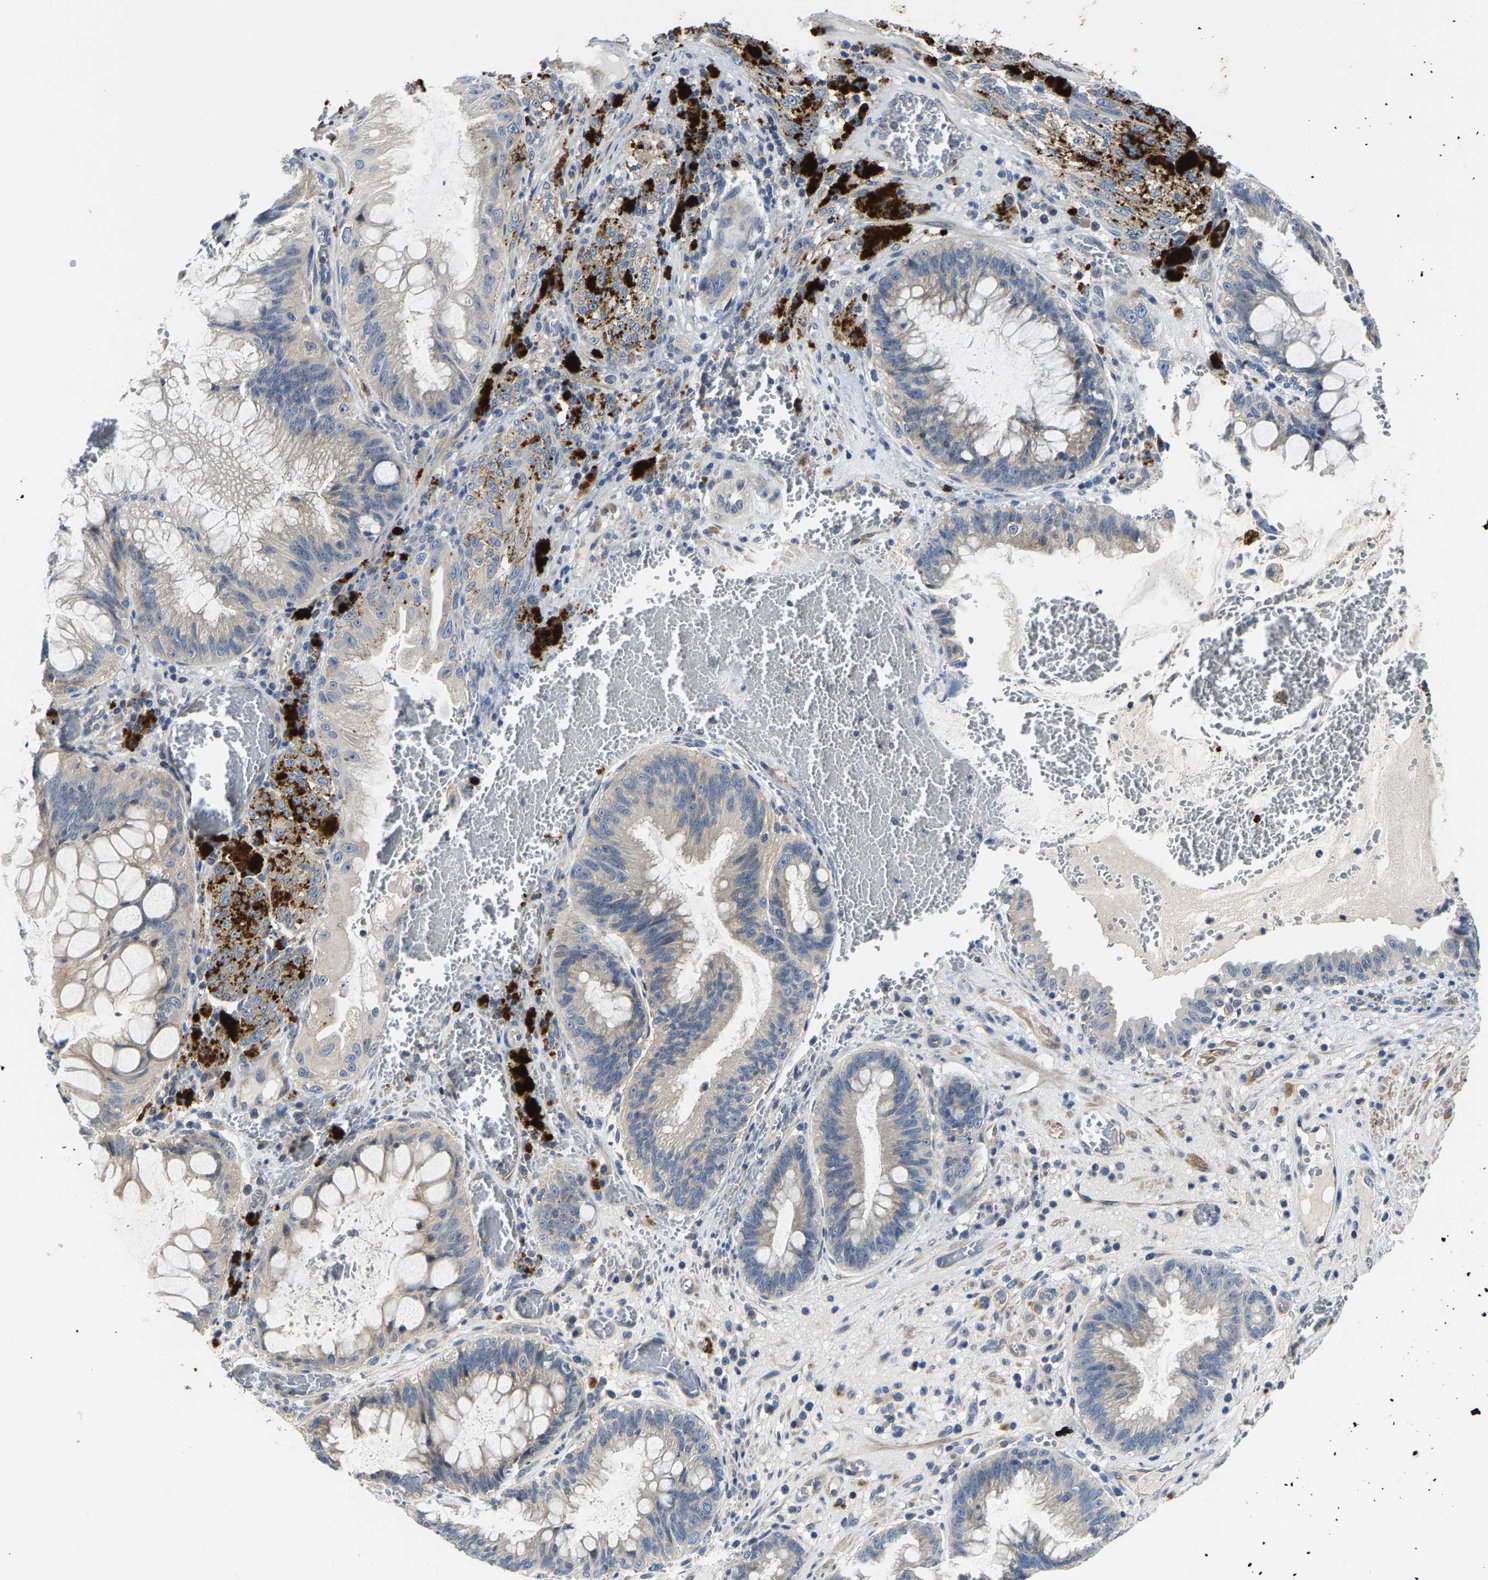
{"staining": {"intensity": "negative", "quantity": "none", "location": "none"}, "tissue": "melanoma", "cell_type": "Tumor cells", "image_type": "cancer", "snomed": [{"axis": "morphology", "description": "Malignant melanoma, NOS"}, {"axis": "topography", "description": "Rectum"}], "caption": "A micrograph of human malignant melanoma is negative for staining in tumor cells.", "gene": "AGBL3", "patient": {"sex": "female", "age": 81}}